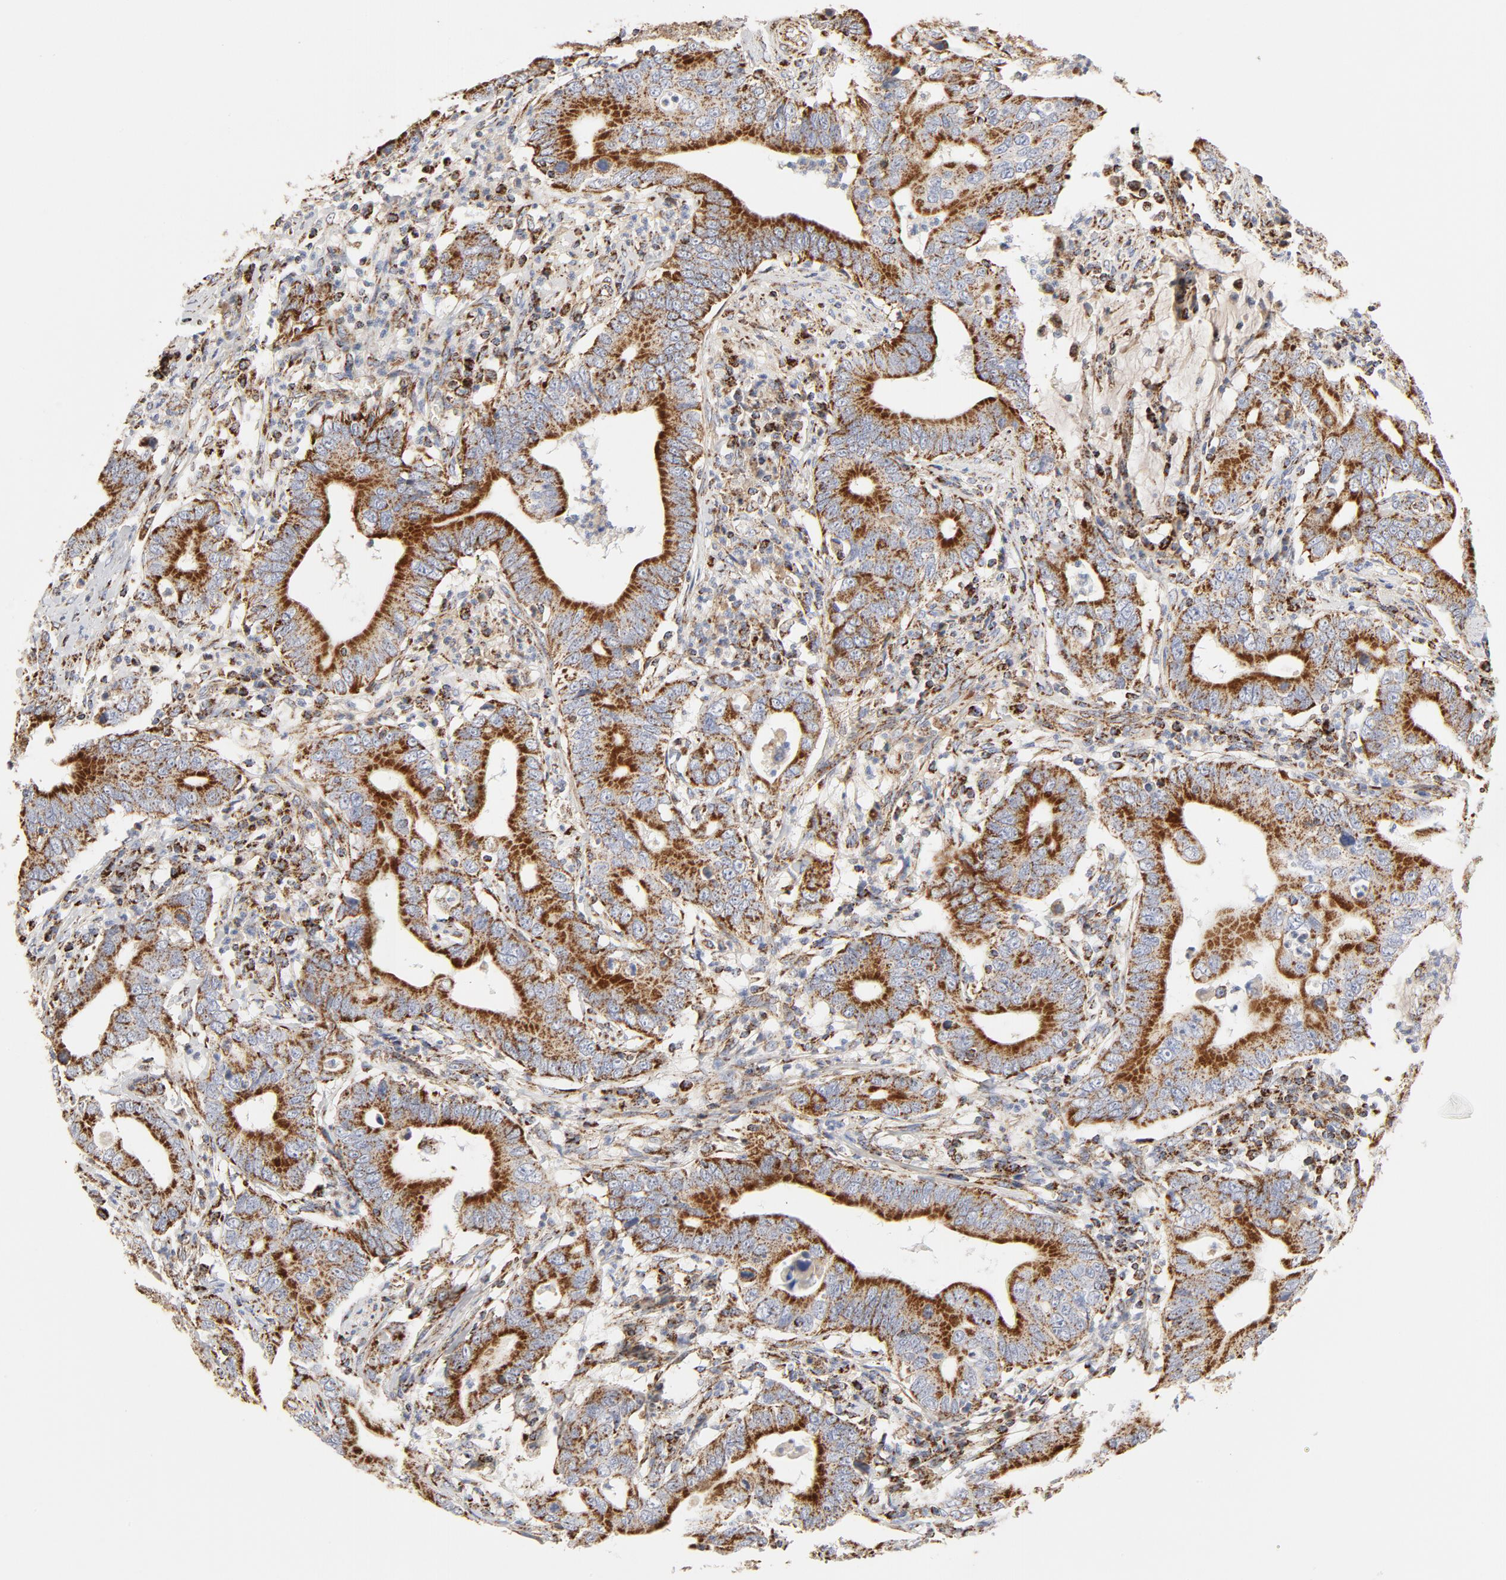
{"staining": {"intensity": "strong", "quantity": ">75%", "location": "cytoplasmic/membranous"}, "tissue": "stomach cancer", "cell_type": "Tumor cells", "image_type": "cancer", "snomed": [{"axis": "morphology", "description": "Adenocarcinoma, NOS"}, {"axis": "topography", "description": "Stomach, upper"}], "caption": "This is a photomicrograph of immunohistochemistry (IHC) staining of stomach cancer (adenocarcinoma), which shows strong staining in the cytoplasmic/membranous of tumor cells.", "gene": "PCNX4", "patient": {"sex": "male", "age": 63}}